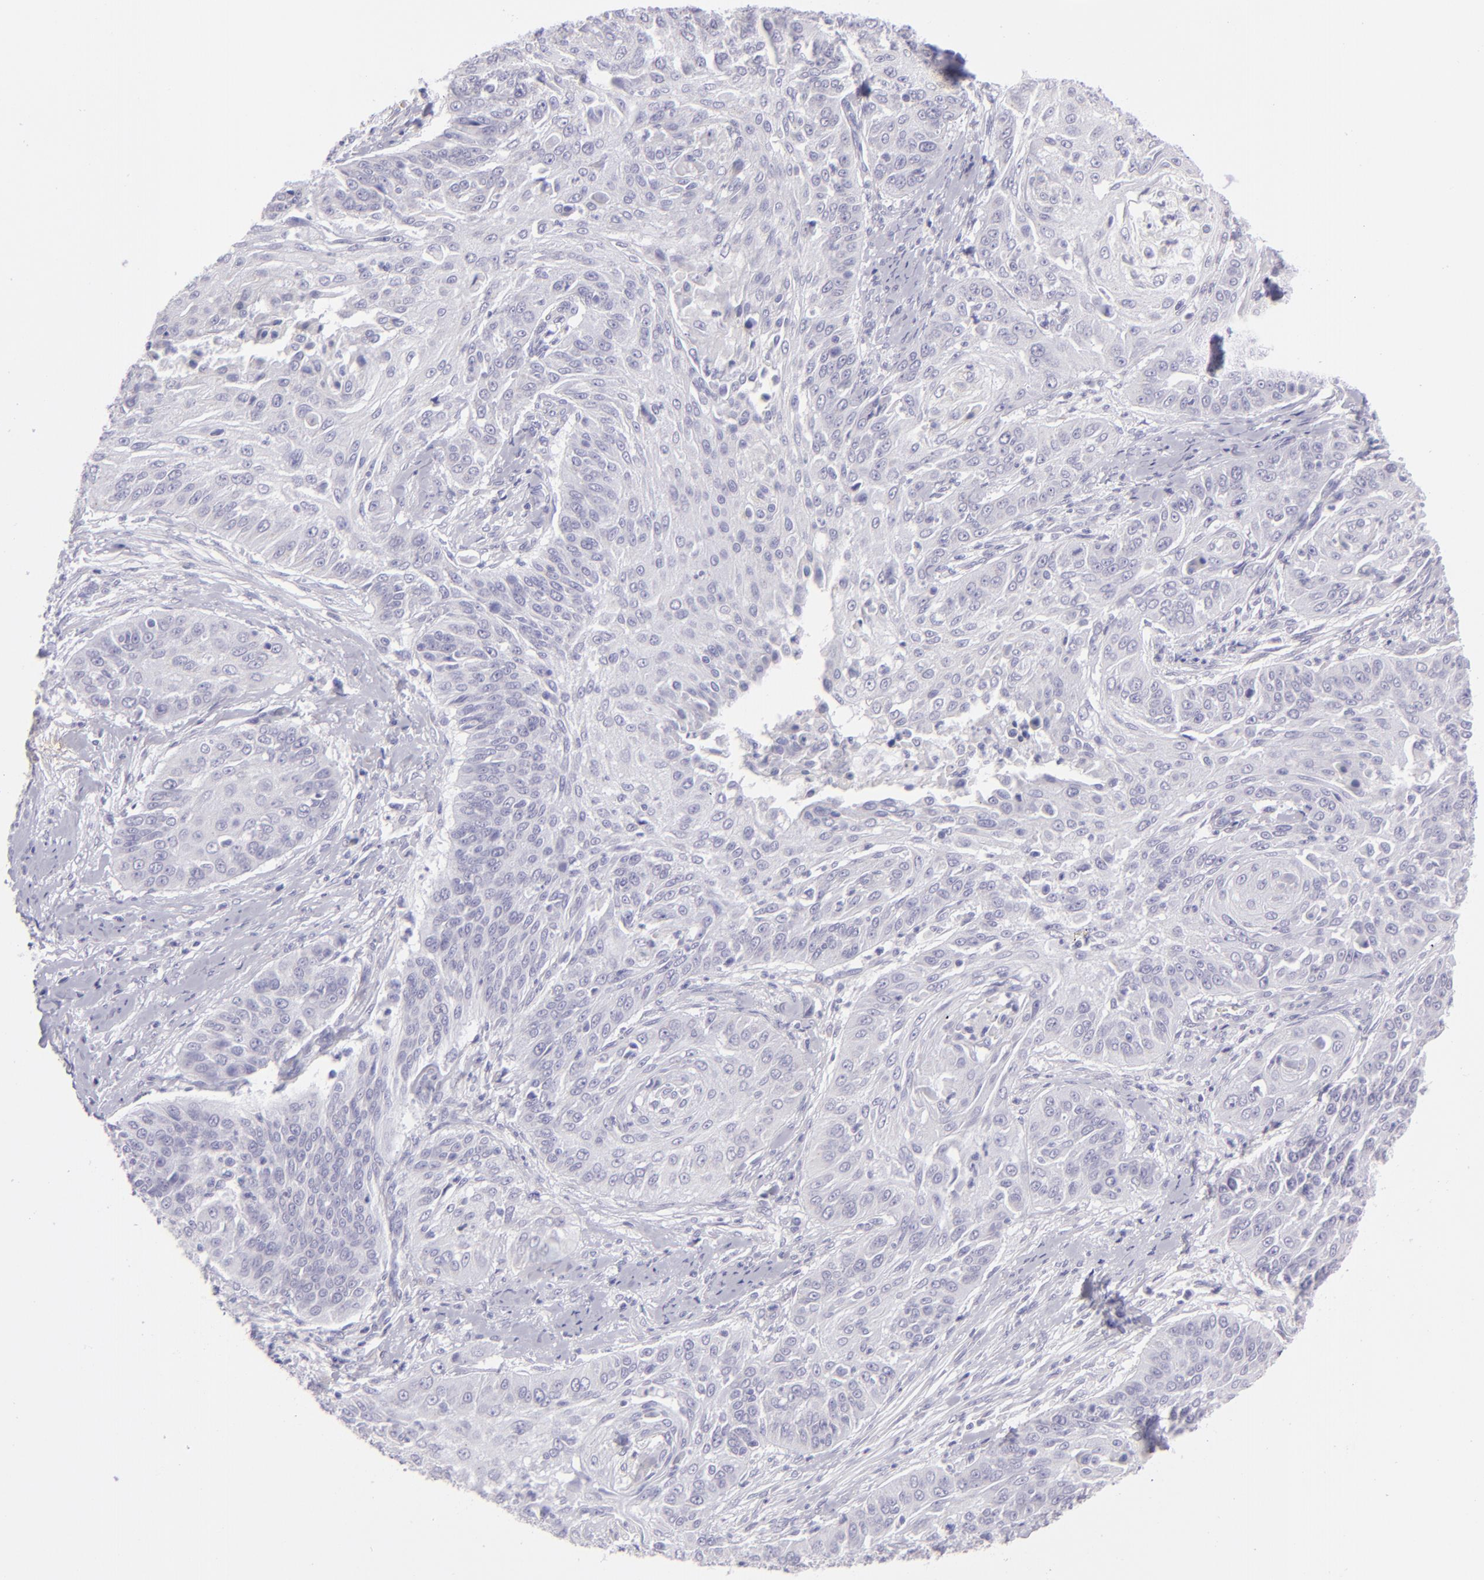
{"staining": {"intensity": "negative", "quantity": "none", "location": "none"}, "tissue": "cervical cancer", "cell_type": "Tumor cells", "image_type": "cancer", "snomed": [{"axis": "morphology", "description": "Squamous cell carcinoma, NOS"}, {"axis": "topography", "description": "Cervix"}], "caption": "Immunohistochemistry of squamous cell carcinoma (cervical) demonstrates no expression in tumor cells. (DAB immunohistochemistry visualized using brightfield microscopy, high magnification).", "gene": "MUC5AC", "patient": {"sex": "female", "age": 64}}